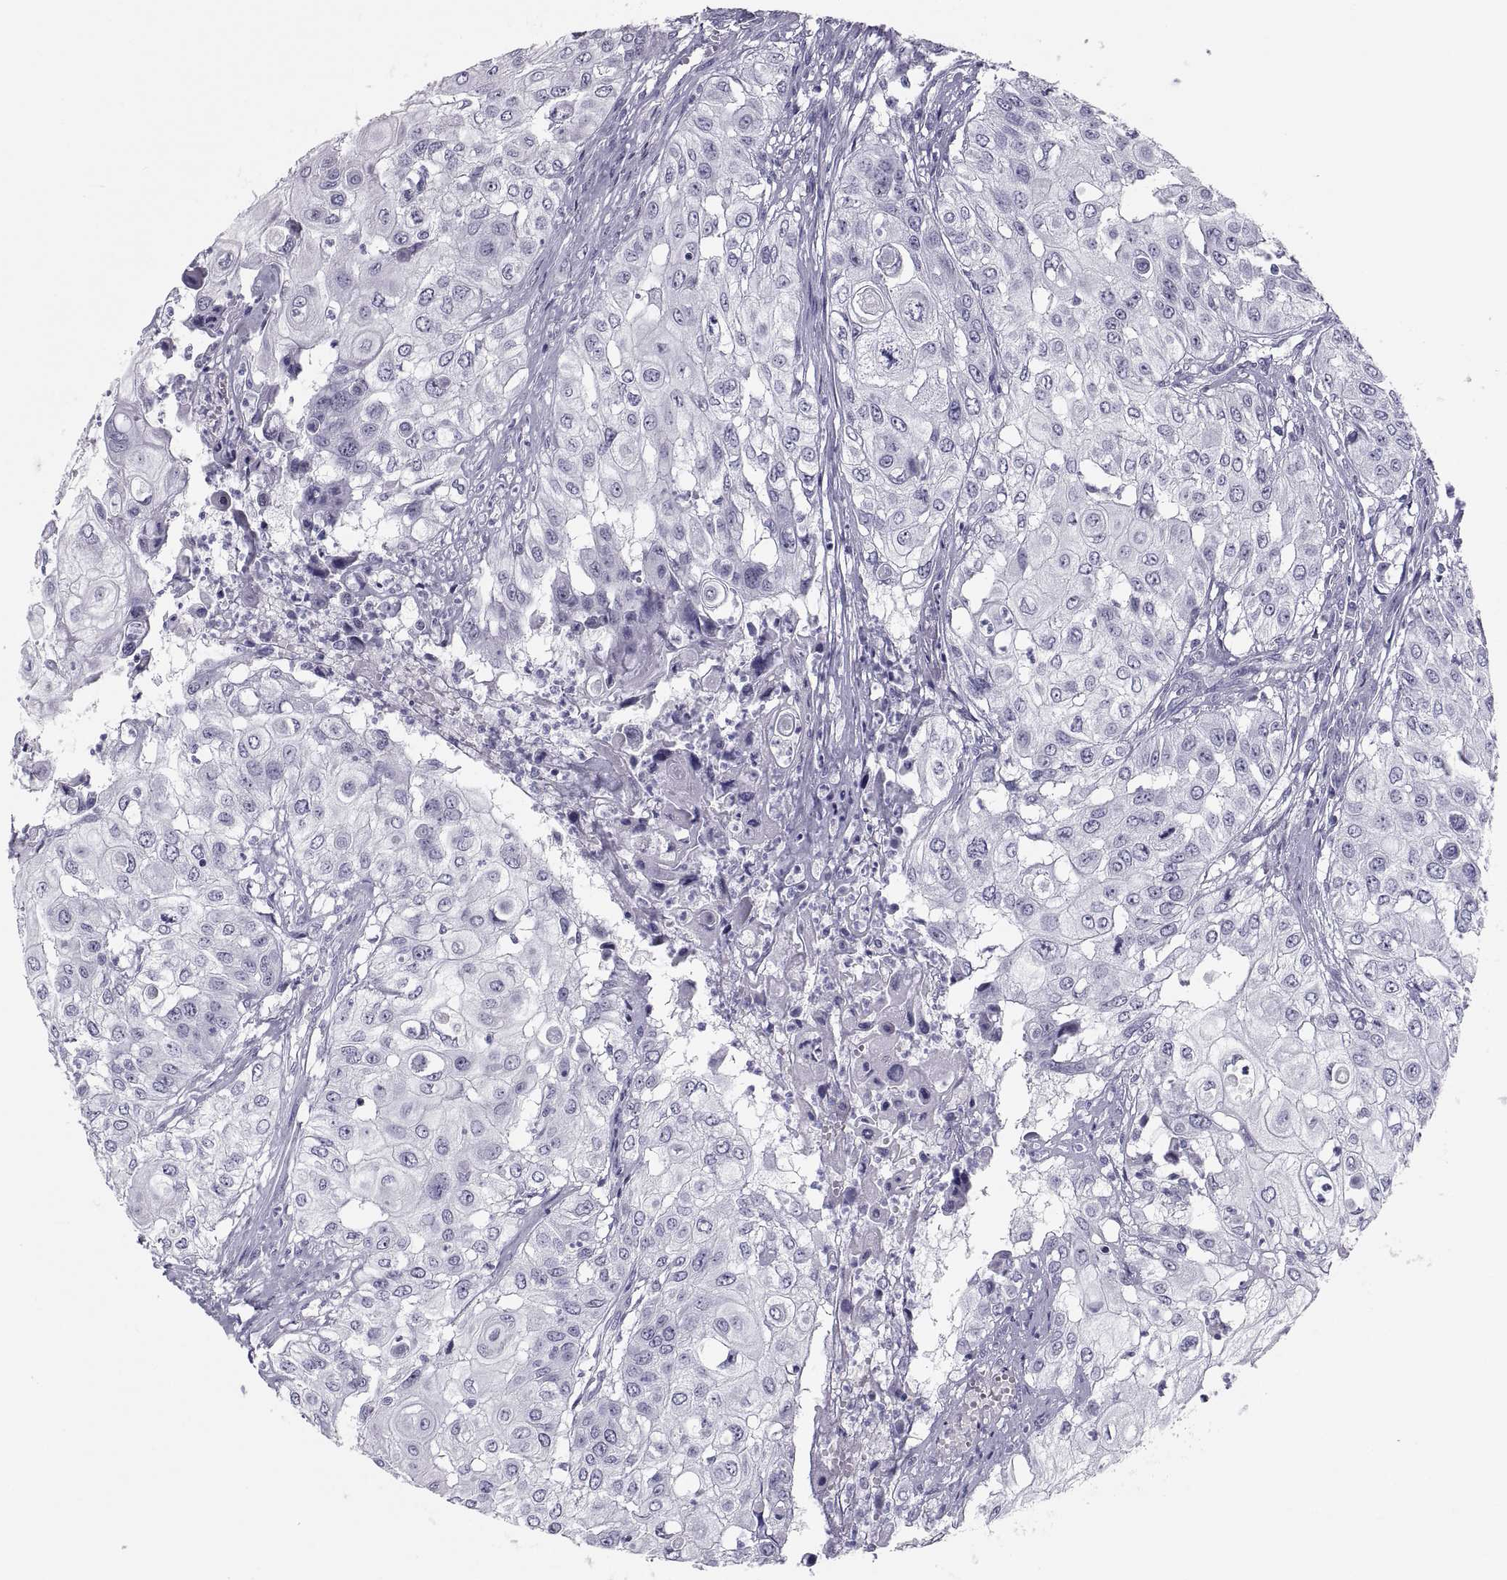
{"staining": {"intensity": "negative", "quantity": "none", "location": "none"}, "tissue": "urothelial cancer", "cell_type": "Tumor cells", "image_type": "cancer", "snomed": [{"axis": "morphology", "description": "Urothelial carcinoma, High grade"}, {"axis": "topography", "description": "Urinary bladder"}], "caption": "Immunohistochemical staining of human urothelial carcinoma (high-grade) displays no significant staining in tumor cells.", "gene": "CRISP1", "patient": {"sex": "female", "age": 79}}